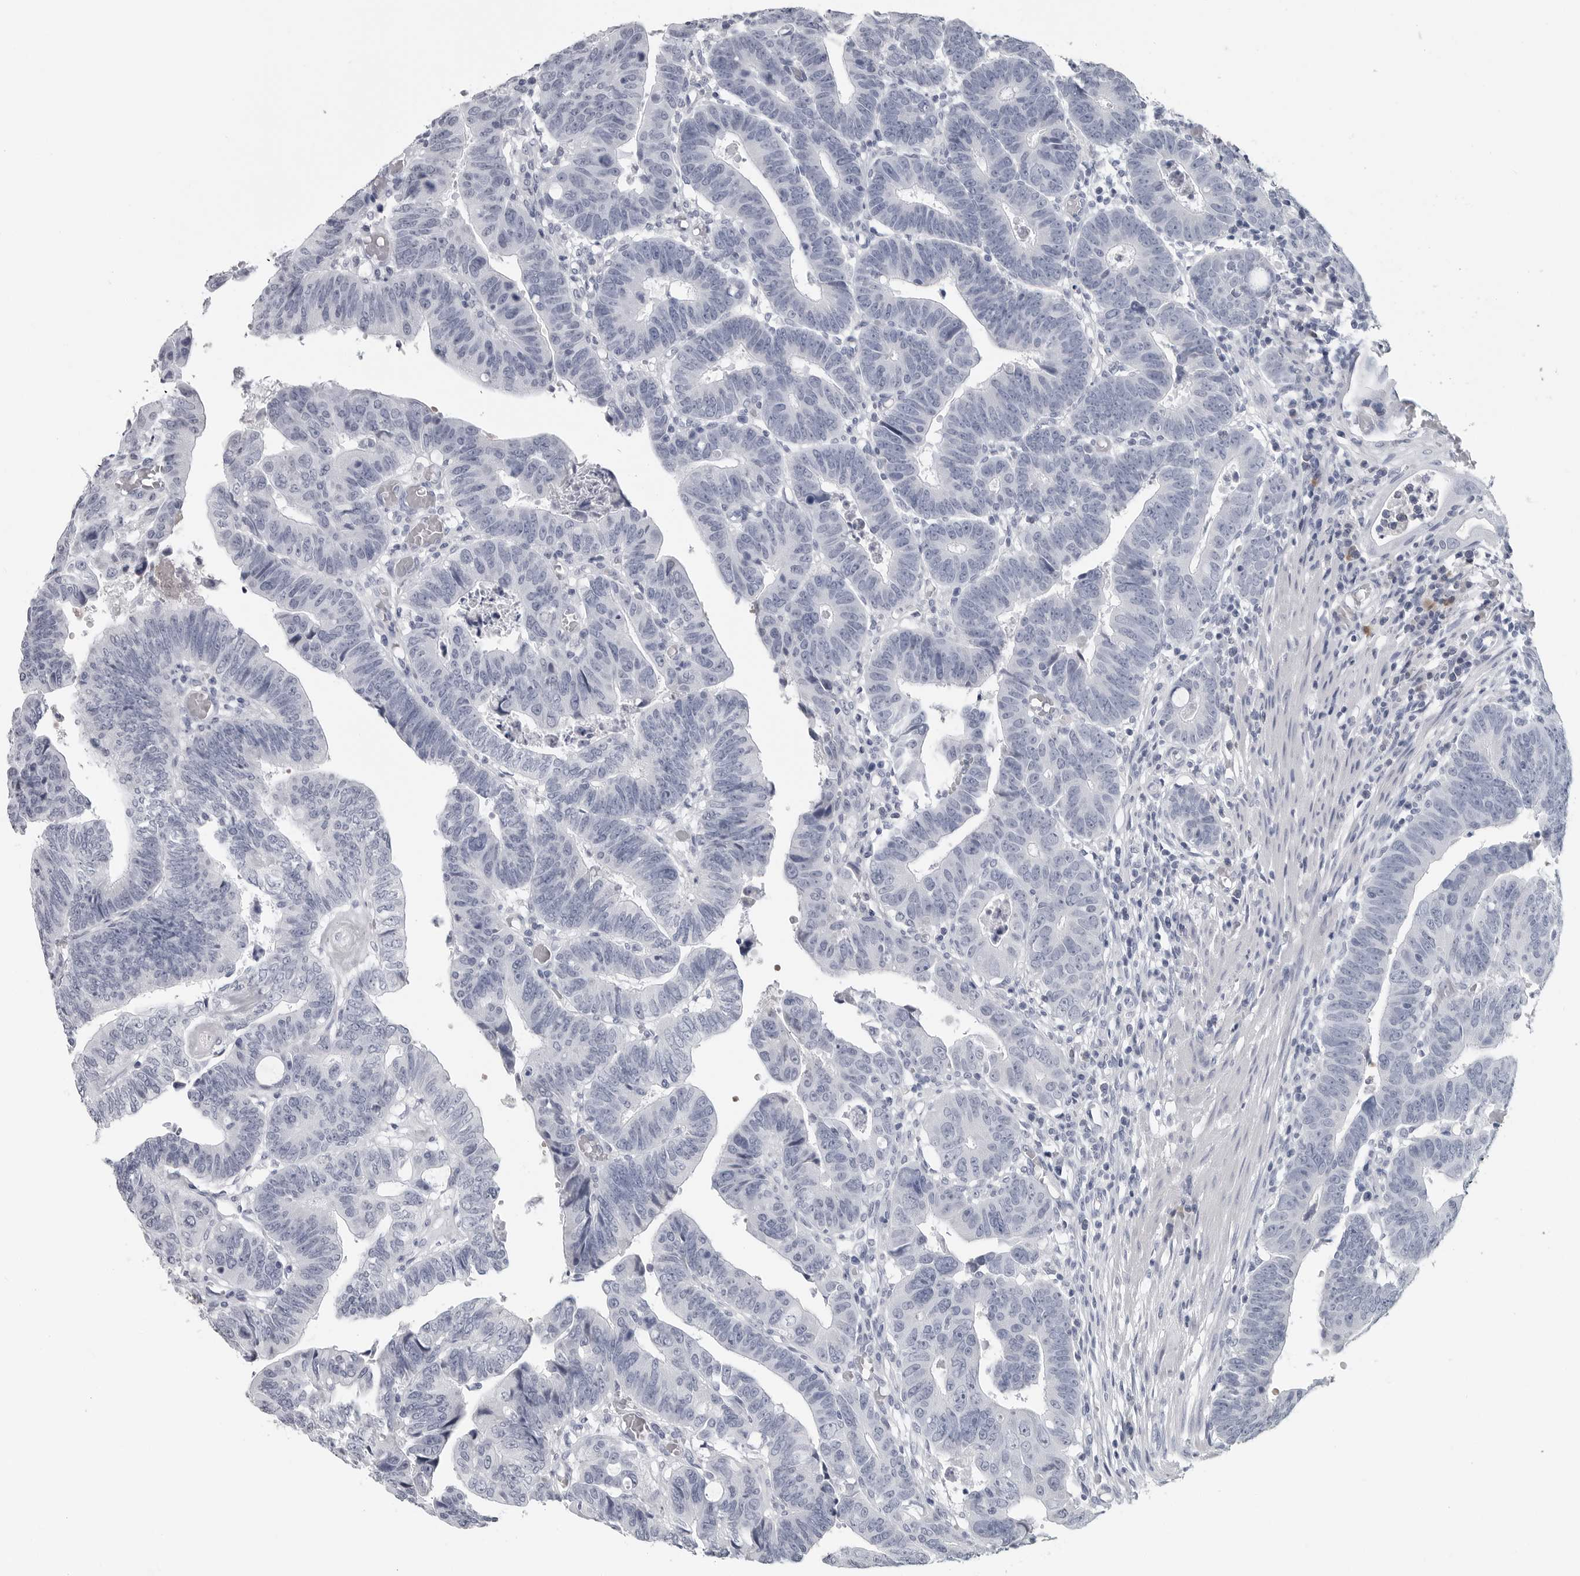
{"staining": {"intensity": "negative", "quantity": "none", "location": "none"}, "tissue": "colorectal cancer", "cell_type": "Tumor cells", "image_type": "cancer", "snomed": [{"axis": "morphology", "description": "Adenocarcinoma, NOS"}, {"axis": "topography", "description": "Rectum"}], "caption": "The micrograph demonstrates no significant staining in tumor cells of adenocarcinoma (colorectal).", "gene": "AMPD1", "patient": {"sex": "female", "age": 65}}